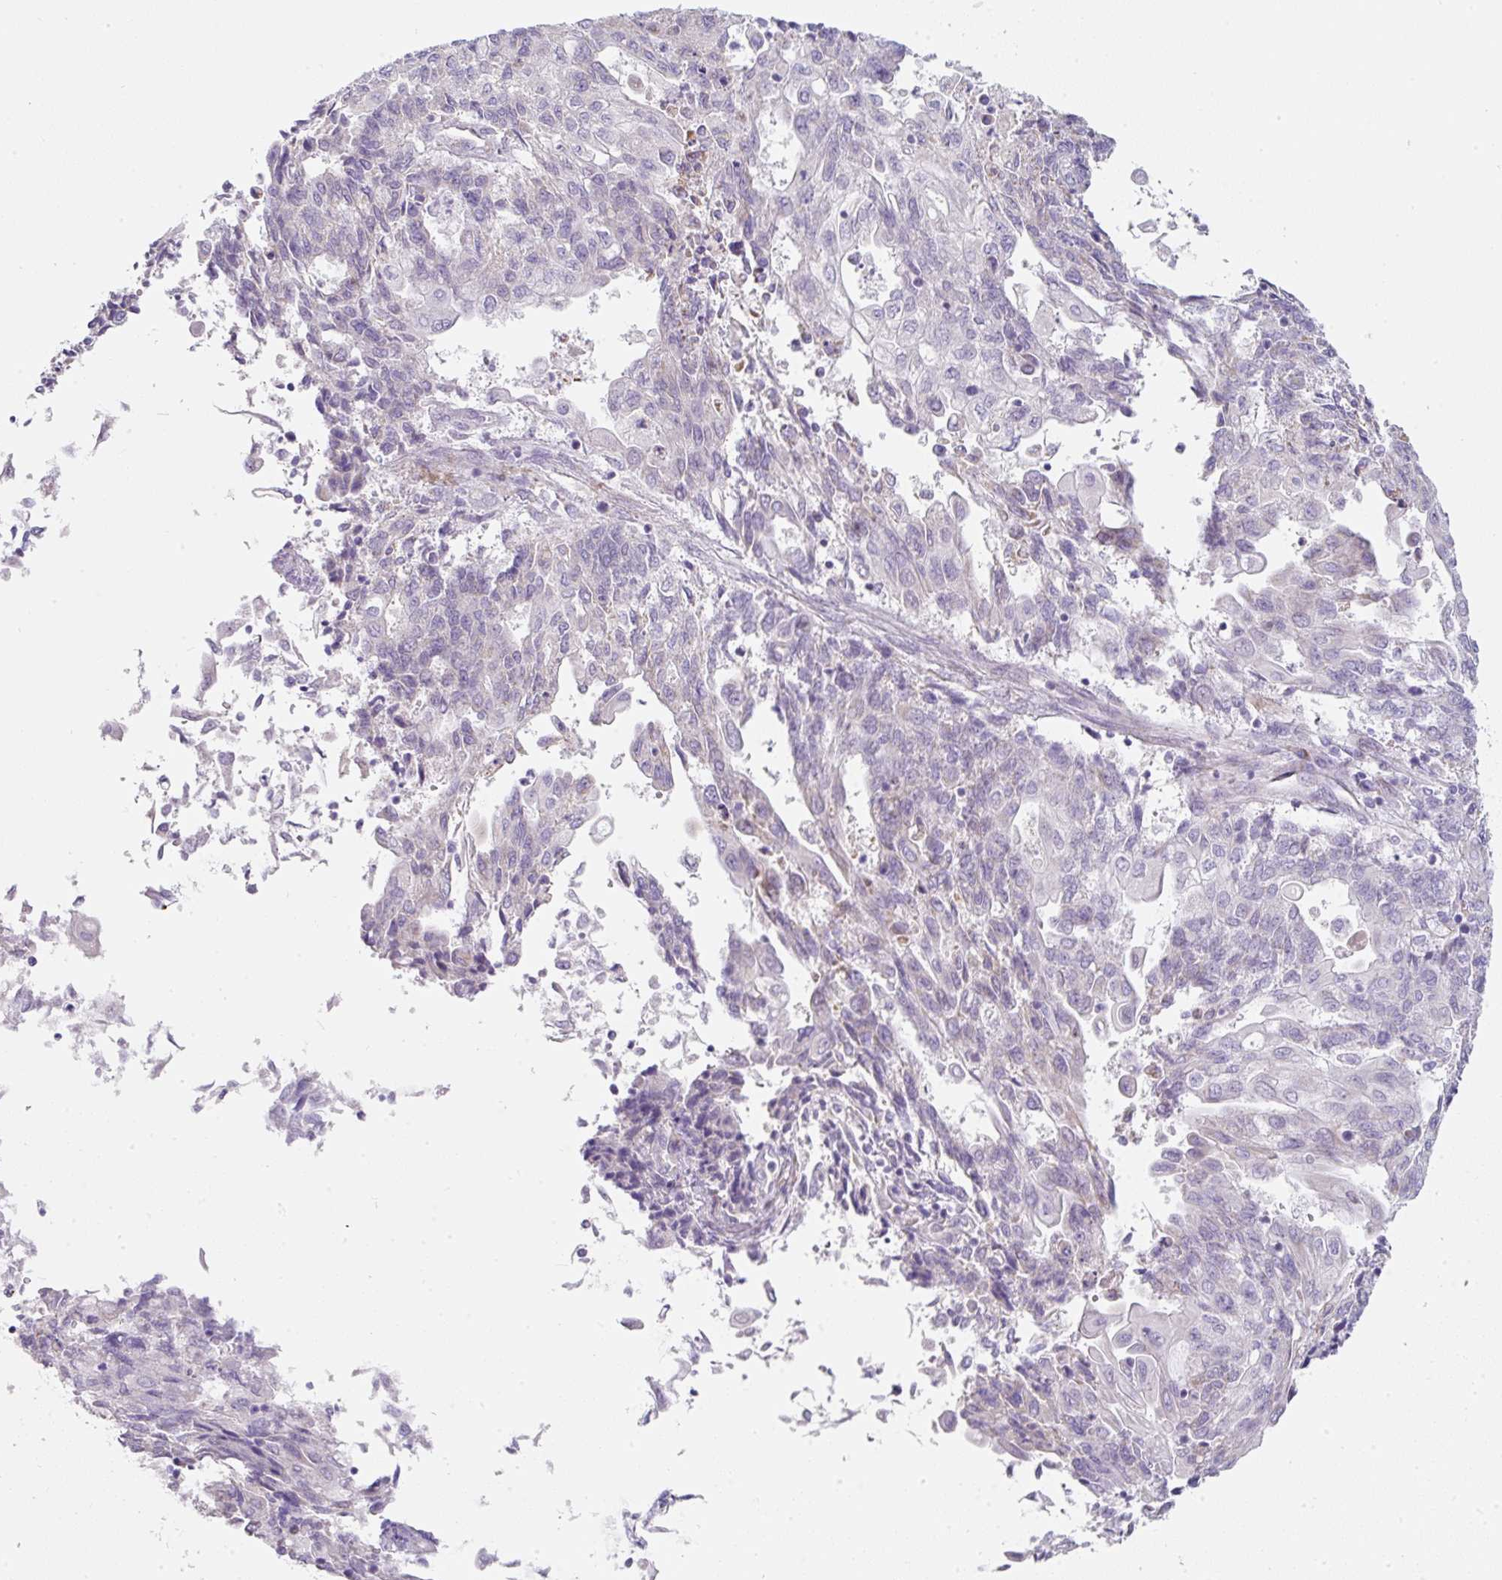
{"staining": {"intensity": "negative", "quantity": "none", "location": "none"}, "tissue": "endometrial cancer", "cell_type": "Tumor cells", "image_type": "cancer", "snomed": [{"axis": "morphology", "description": "Adenocarcinoma, NOS"}, {"axis": "topography", "description": "Endometrium"}], "caption": "Human endometrial cancer (adenocarcinoma) stained for a protein using immunohistochemistry (IHC) exhibits no expression in tumor cells.", "gene": "ERAP2", "patient": {"sex": "female", "age": 54}}